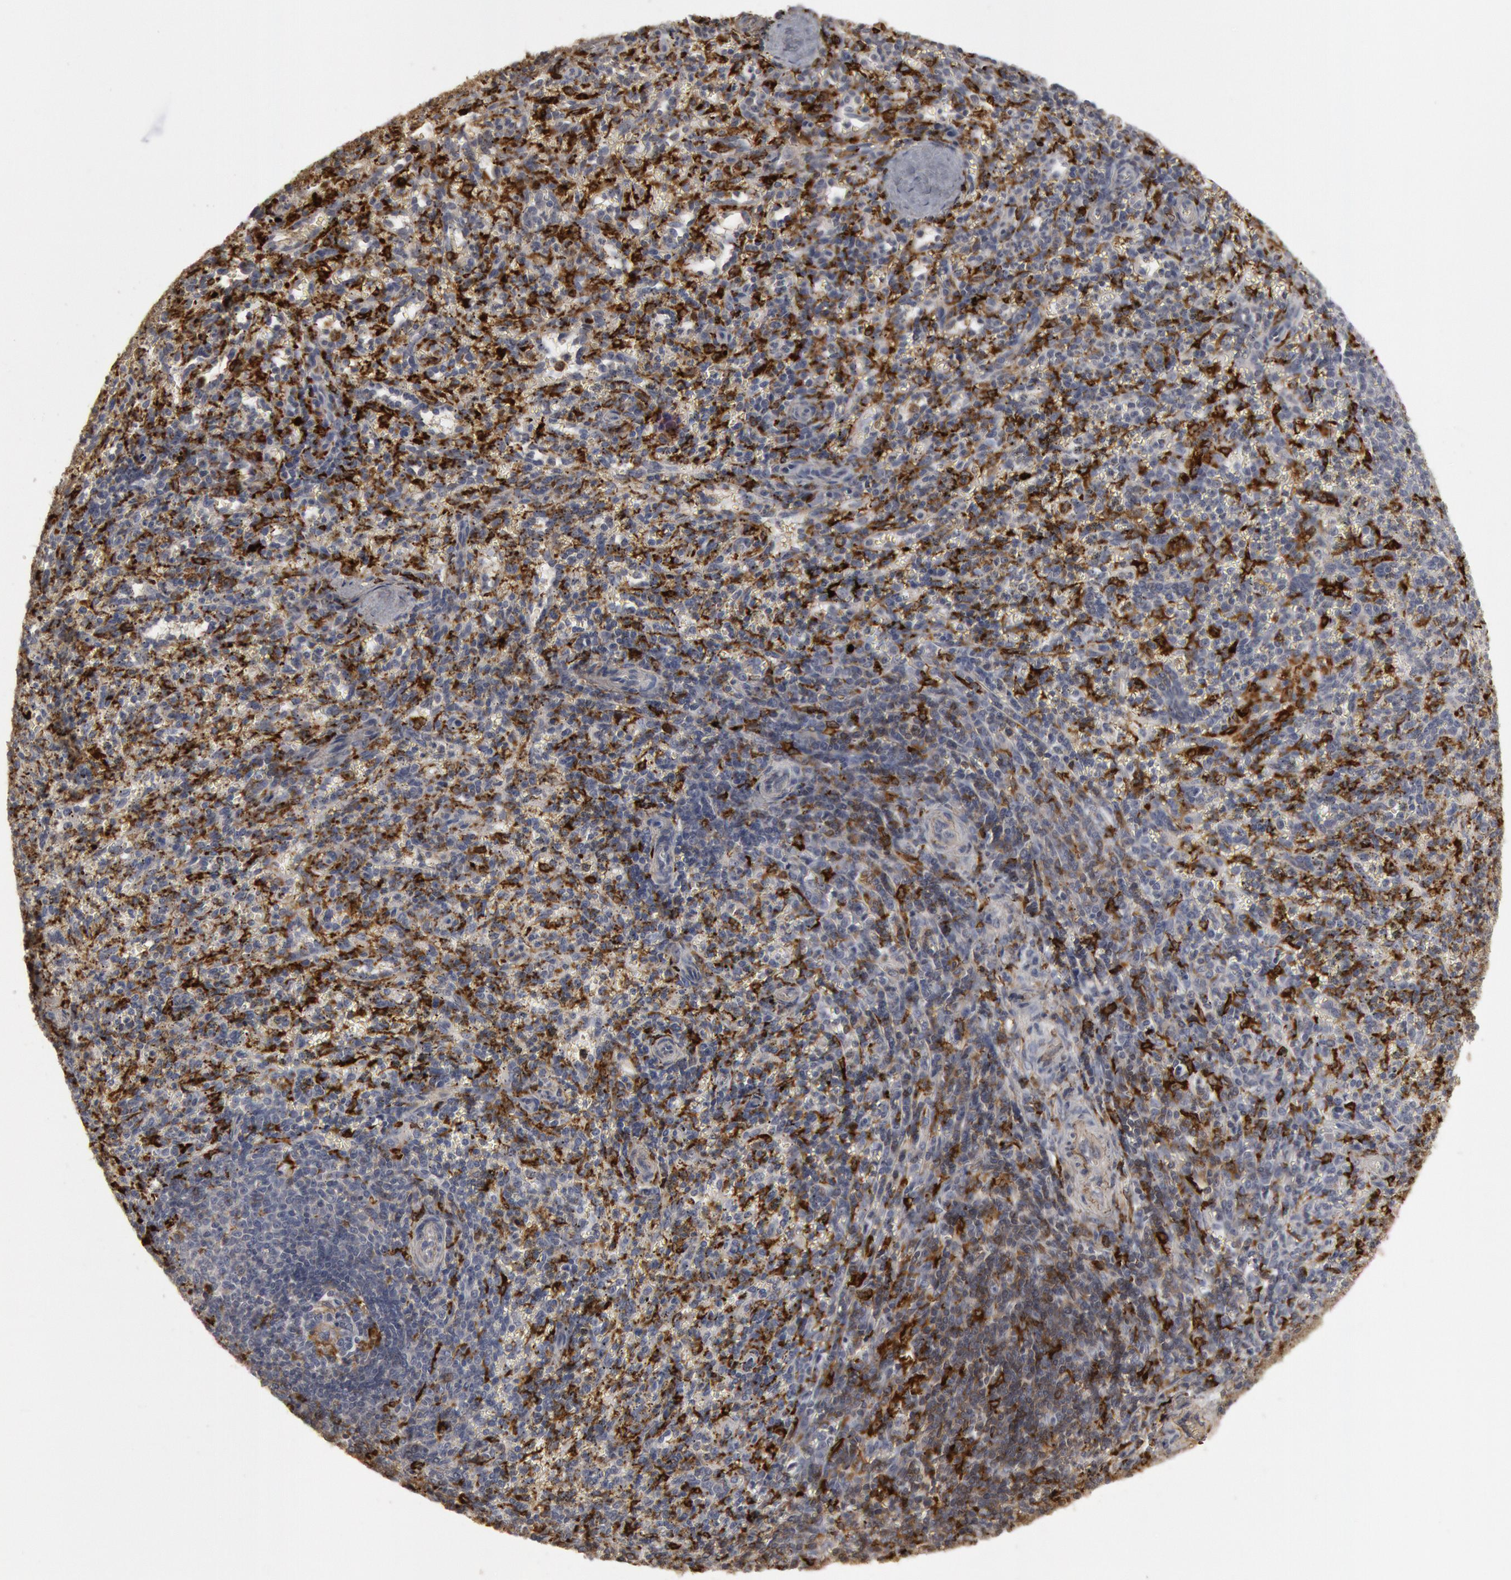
{"staining": {"intensity": "moderate", "quantity": "<25%", "location": "cytoplasmic/membranous"}, "tissue": "spleen", "cell_type": "Cells in red pulp", "image_type": "normal", "snomed": [{"axis": "morphology", "description": "Normal tissue, NOS"}, {"axis": "topography", "description": "Spleen"}], "caption": "Cells in red pulp show moderate cytoplasmic/membranous staining in approximately <25% of cells in benign spleen. Immunohistochemistry stains the protein of interest in brown and the nuclei are stained blue.", "gene": "C1QC", "patient": {"sex": "female", "age": 10}}